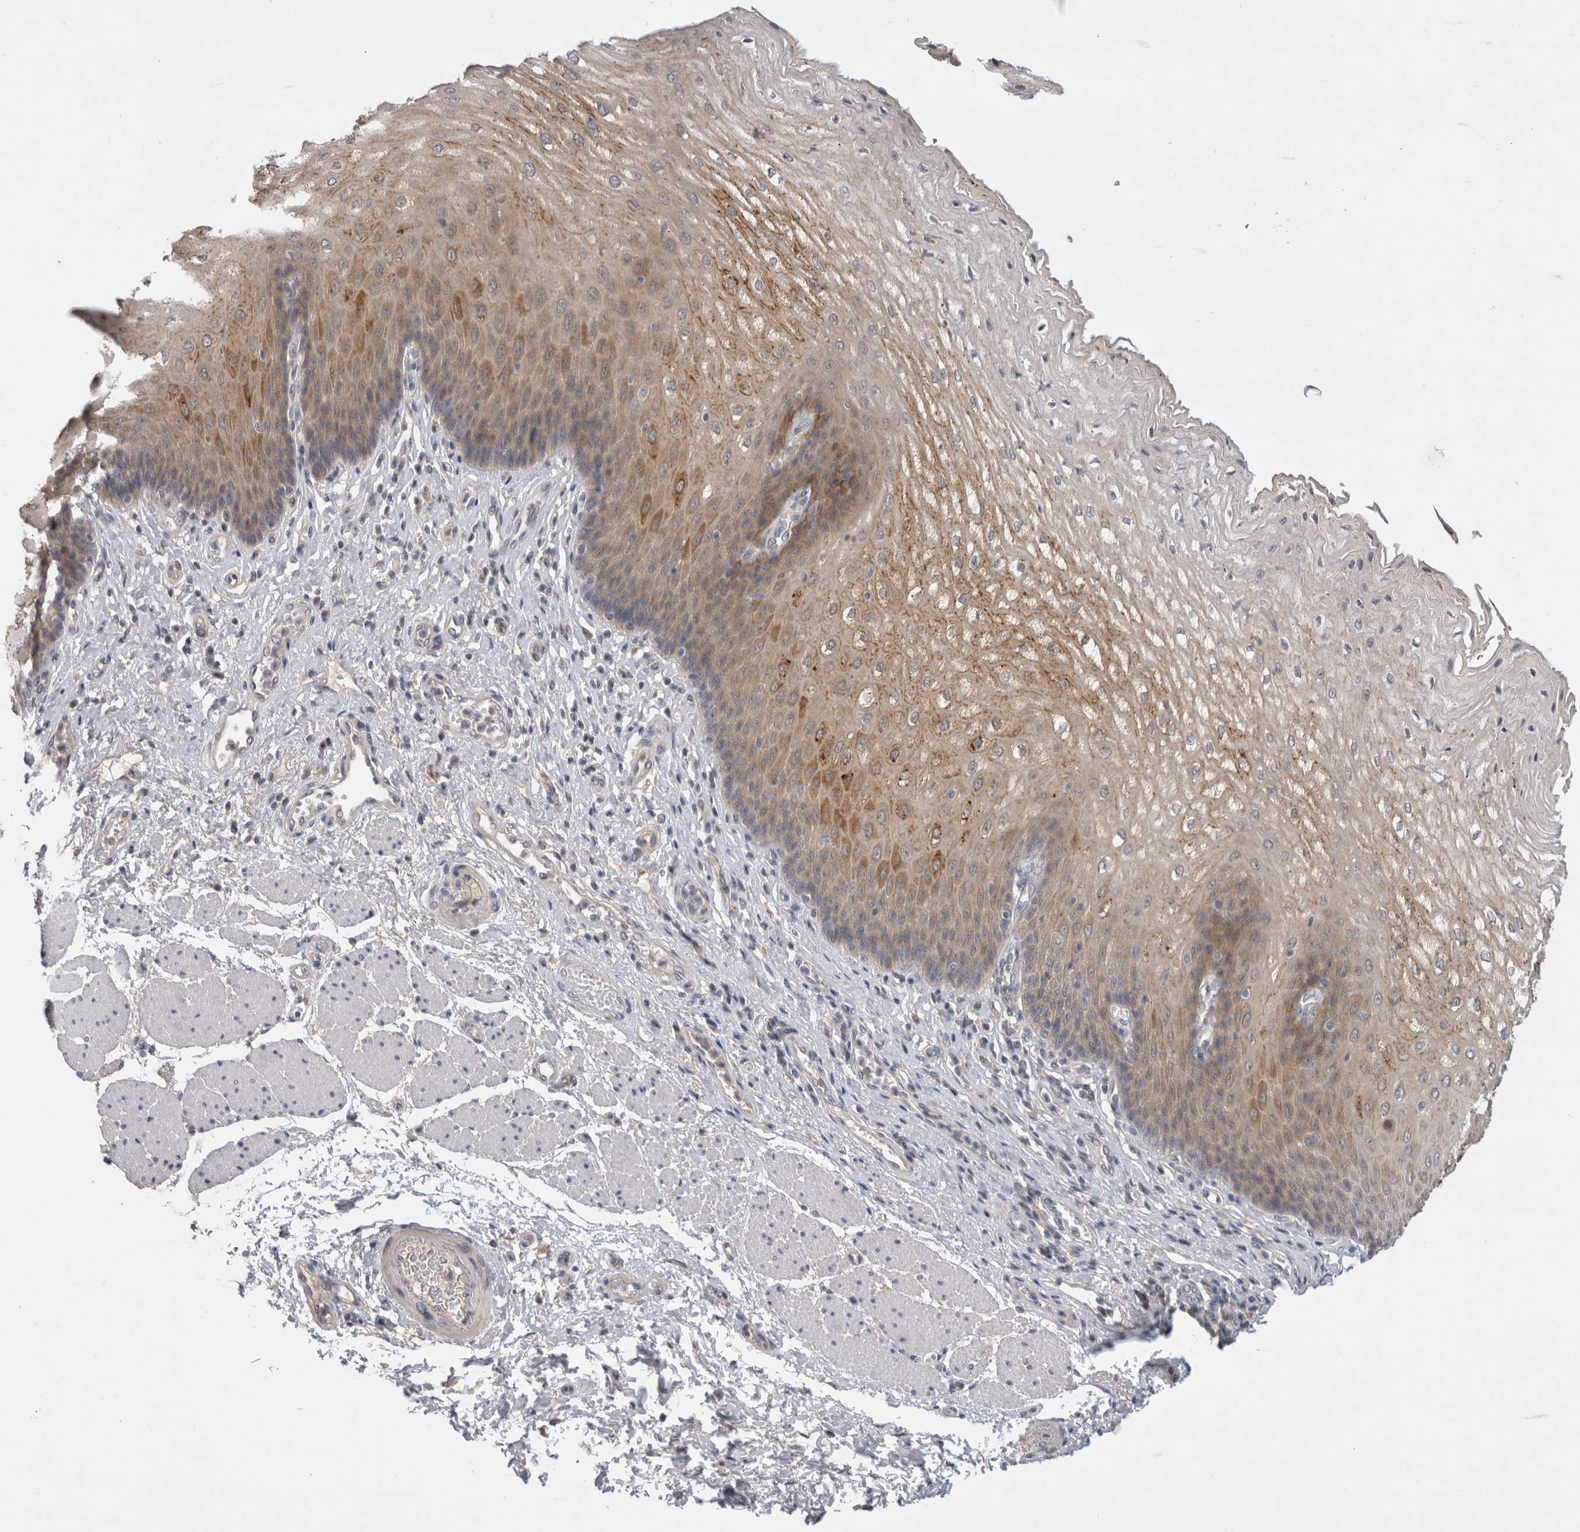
{"staining": {"intensity": "moderate", "quantity": ">75%", "location": "cytoplasmic/membranous"}, "tissue": "esophagus", "cell_type": "Squamous epithelial cells", "image_type": "normal", "snomed": [{"axis": "morphology", "description": "Normal tissue, NOS"}, {"axis": "topography", "description": "Esophagus"}], "caption": "Normal esophagus was stained to show a protein in brown. There is medium levels of moderate cytoplasmic/membranous staining in about >75% of squamous epithelial cells. The staining was performed using DAB, with brown indicating positive protein expression. Nuclei are stained blue with hematoxylin.", "gene": "CERS3", "patient": {"sex": "male", "age": 54}}